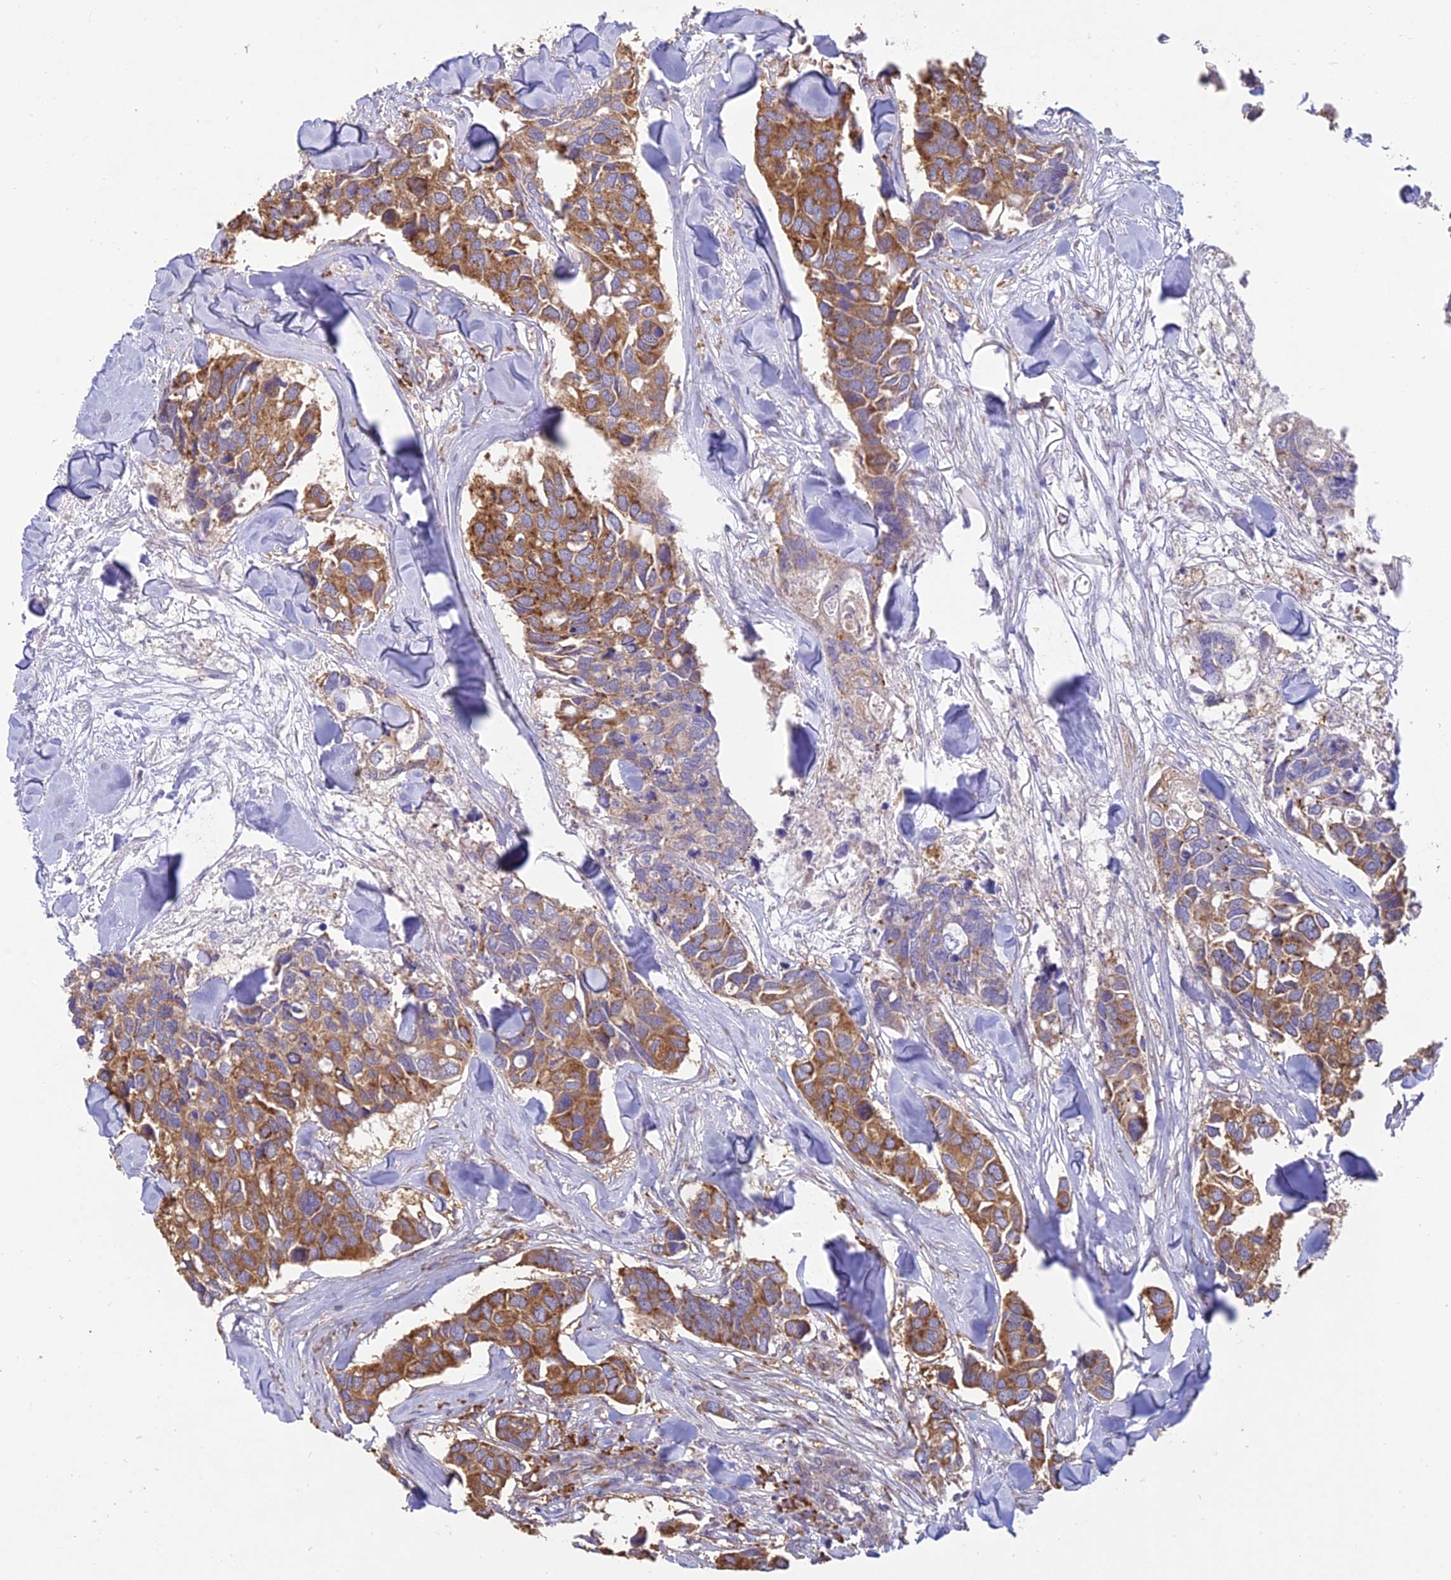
{"staining": {"intensity": "moderate", "quantity": ">75%", "location": "cytoplasmic/membranous"}, "tissue": "breast cancer", "cell_type": "Tumor cells", "image_type": "cancer", "snomed": [{"axis": "morphology", "description": "Duct carcinoma"}, {"axis": "topography", "description": "Breast"}], "caption": "Tumor cells demonstrate moderate cytoplasmic/membranous positivity in approximately >75% of cells in breast infiltrating ductal carcinoma. (IHC, brightfield microscopy, high magnification).", "gene": "NXNL2", "patient": {"sex": "female", "age": 83}}